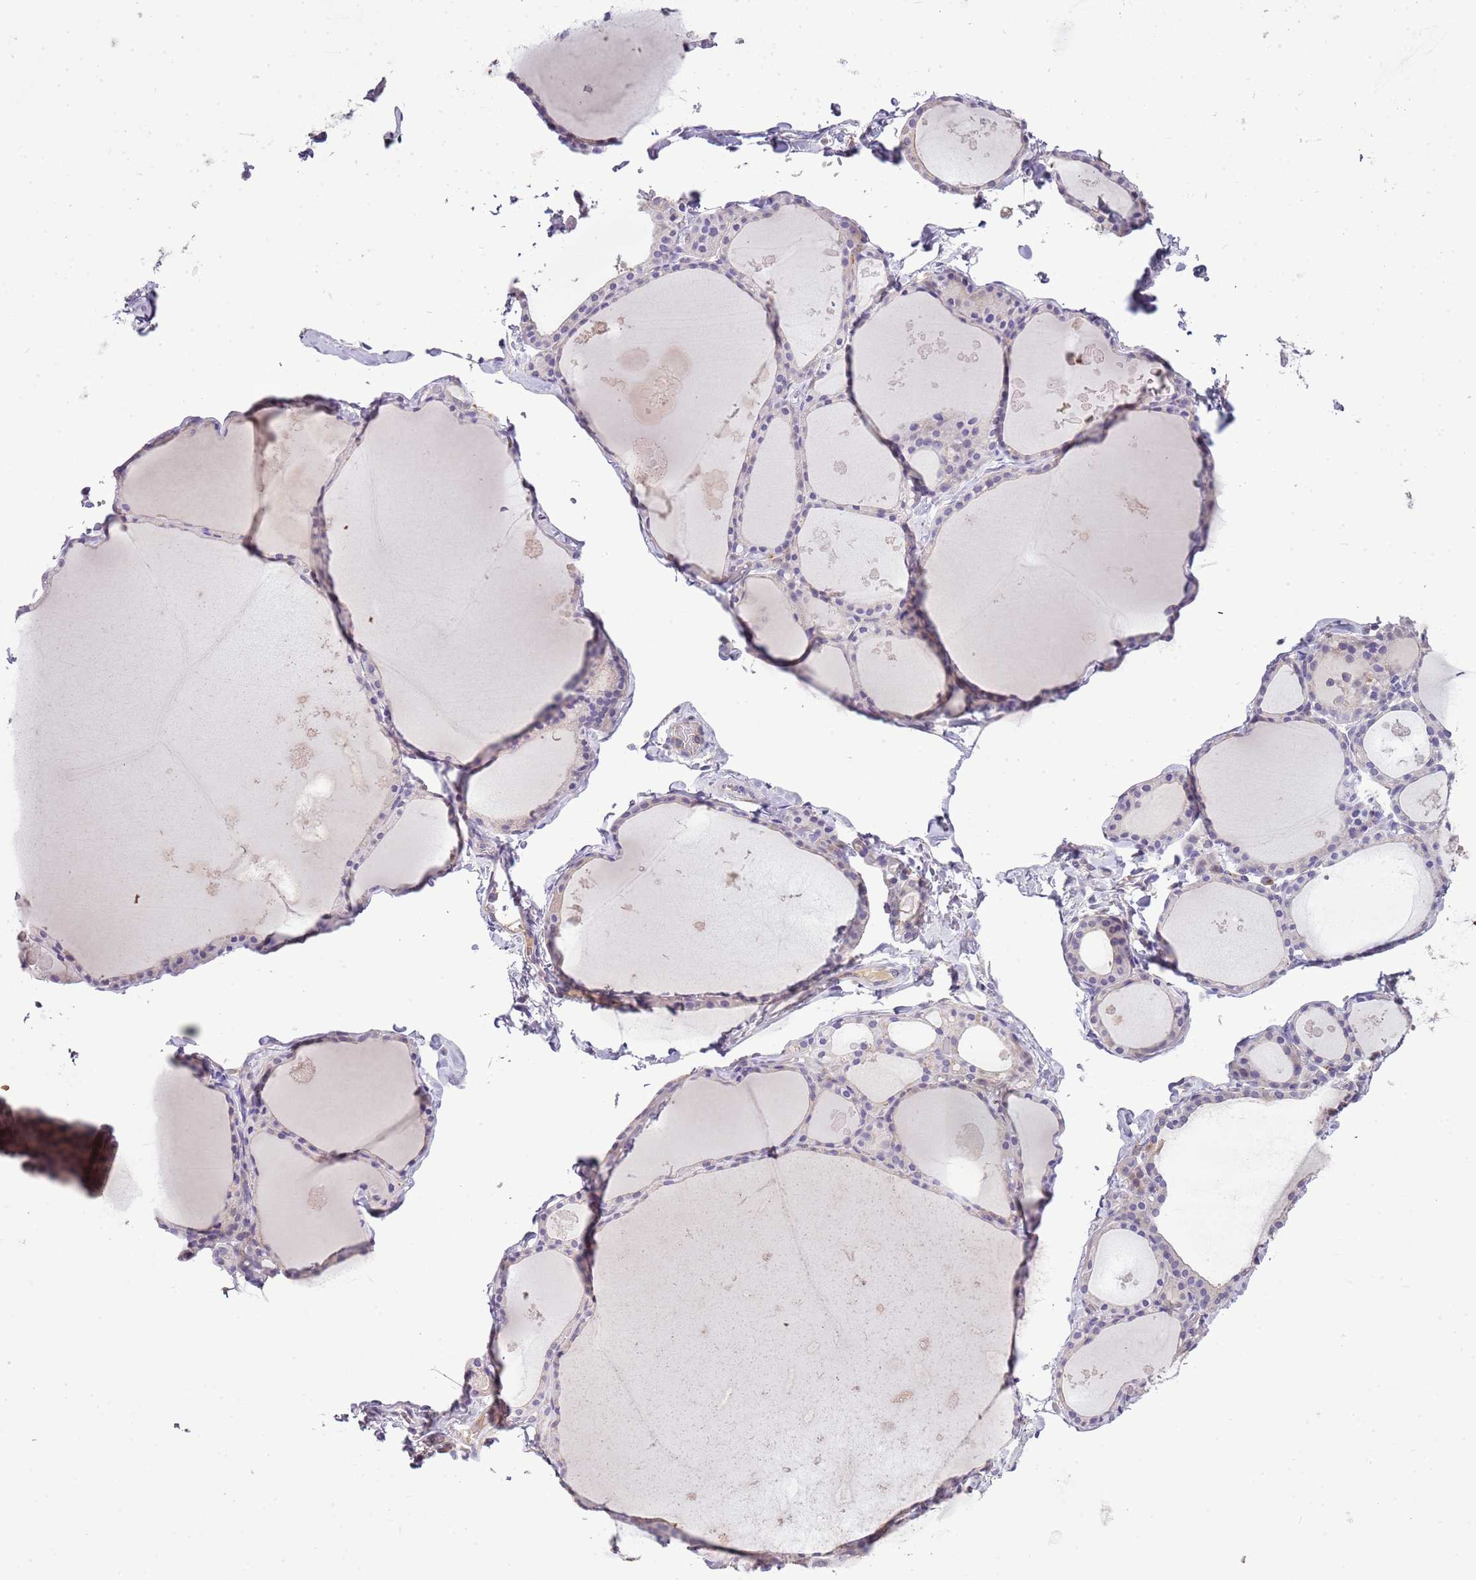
{"staining": {"intensity": "weak", "quantity": "<25%", "location": "cytoplasmic/membranous"}, "tissue": "thyroid gland", "cell_type": "Glandular cells", "image_type": "normal", "snomed": [{"axis": "morphology", "description": "Normal tissue, NOS"}, {"axis": "topography", "description": "Thyroid gland"}], "caption": "Image shows no protein positivity in glandular cells of normal thyroid gland. (DAB (3,3'-diaminobenzidine) immunohistochemistry visualized using brightfield microscopy, high magnification).", "gene": "SCAMP5", "patient": {"sex": "male", "age": 56}}